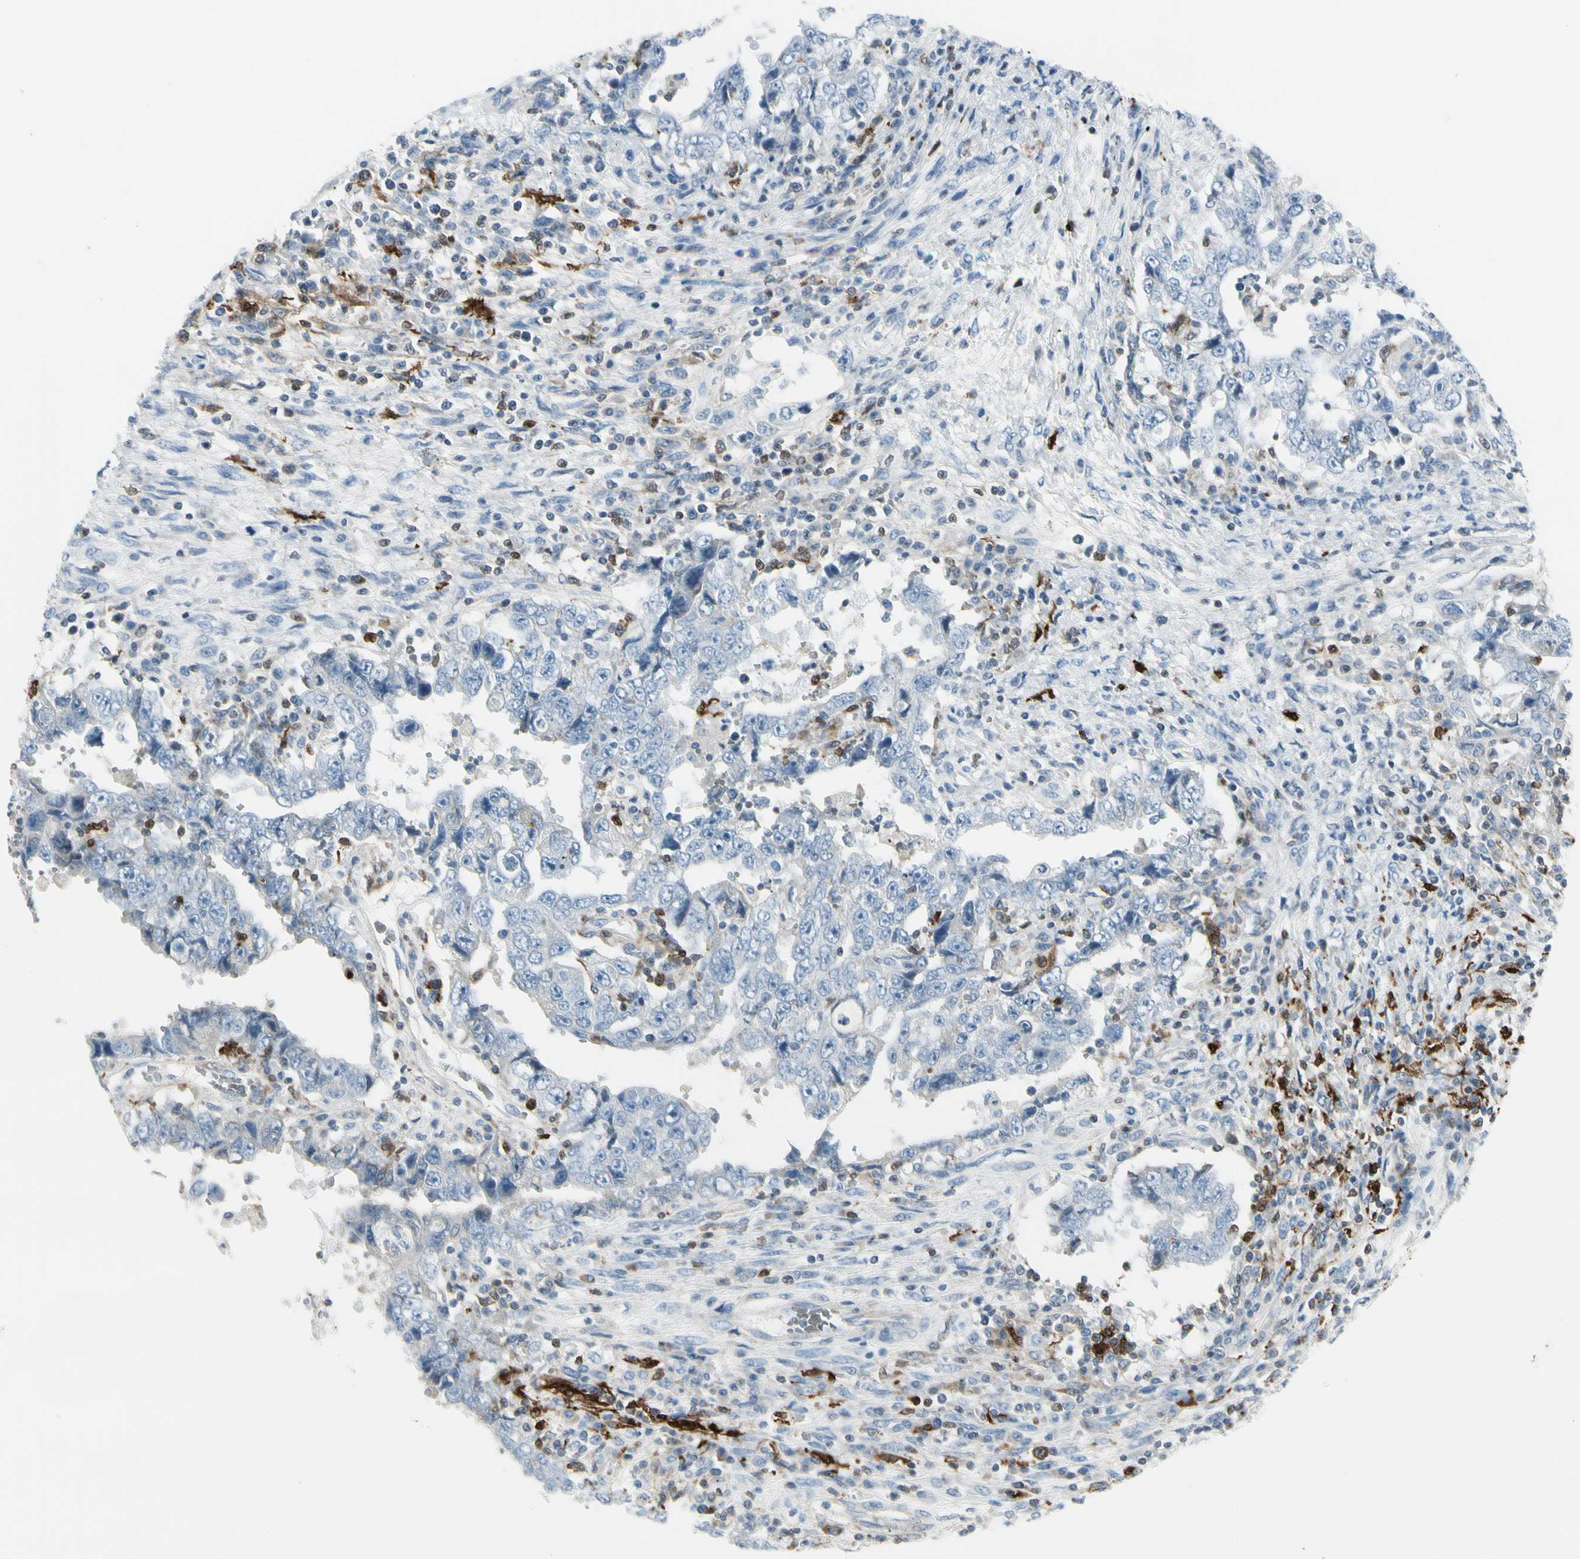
{"staining": {"intensity": "negative", "quantity": "none", "location": "none"}, "tissue": "testis cancer", "cell_type": "Tumor cells", "image_type": "cancer", "snomed": [{"axis": "morphology", "description": "Carcinoma, Embryonal, NOS"}, {"axis": "topography", "description": "Testis"}], "caption": "Immunohistochemistry image of neoplastic tissue: human testis embryonal carcinoma stained with DAB (3,3'-diaminobenzidine) exhibits no significant protein positivity in tumor cells.", "gene": "TRAF1", "patient": {"sex": "male", "age": 26}}